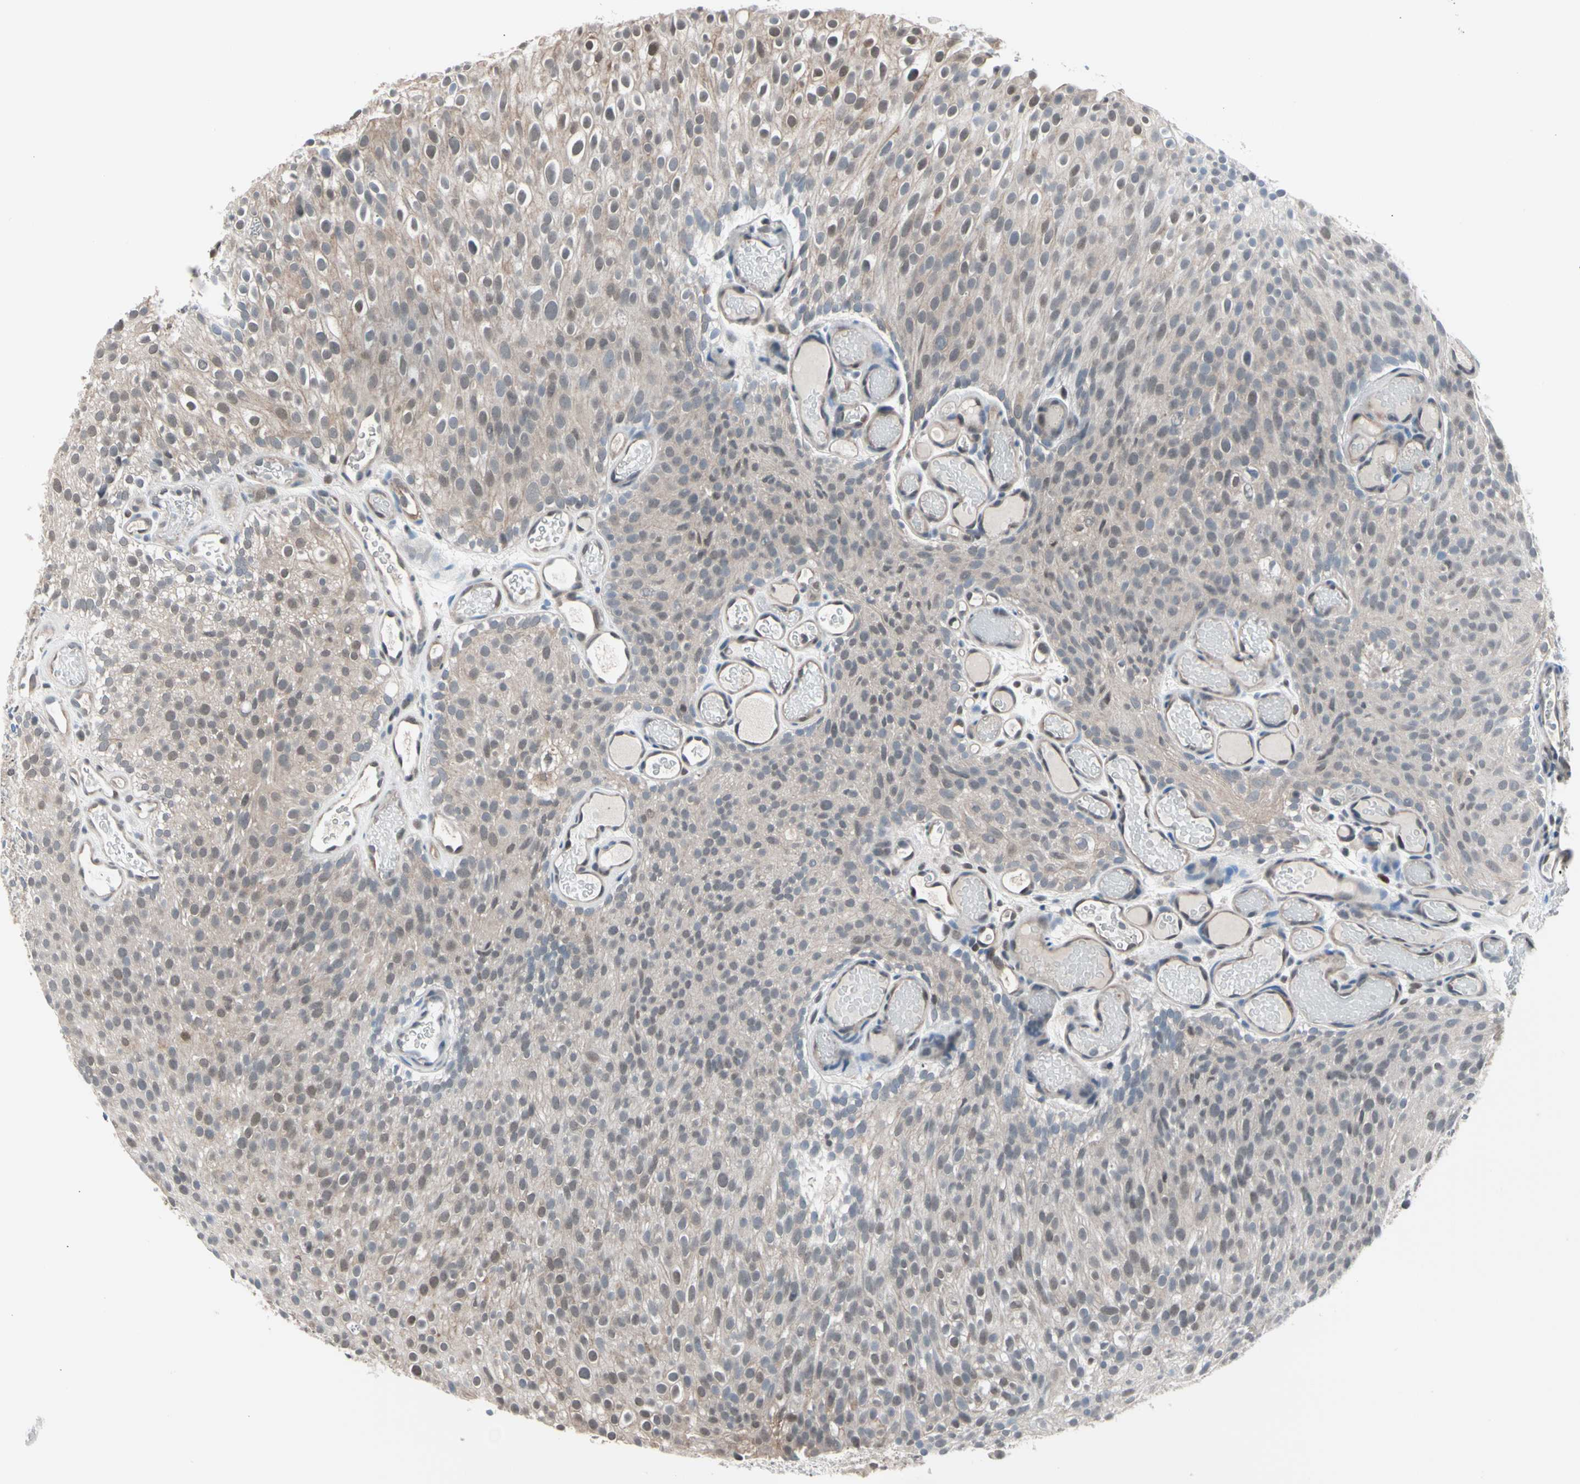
{"staining": {"intensity": "weak", "quantity": "25%-75%", "location": "cytoplasmic/membranous,nuclear"}, "tissue": "urothelial cancer", "cell_type": "Tumor cells", "image_type": "cancer", "snomed": [{"axis": "morphology", "description": "Urothelial carcinoma, Low grade"}, {"axis": "topography", "description": "Urinary bladder"}], "caption": "DAB immunohistochemical staining of low-grade urothelial carcinoma shows weak cytoplasmic/membranous and nuclear protein expression in approximately 25%-75% of tumor cells.", "gene": "PSMA2", "patient": {"sex": "male", "age": 78}}